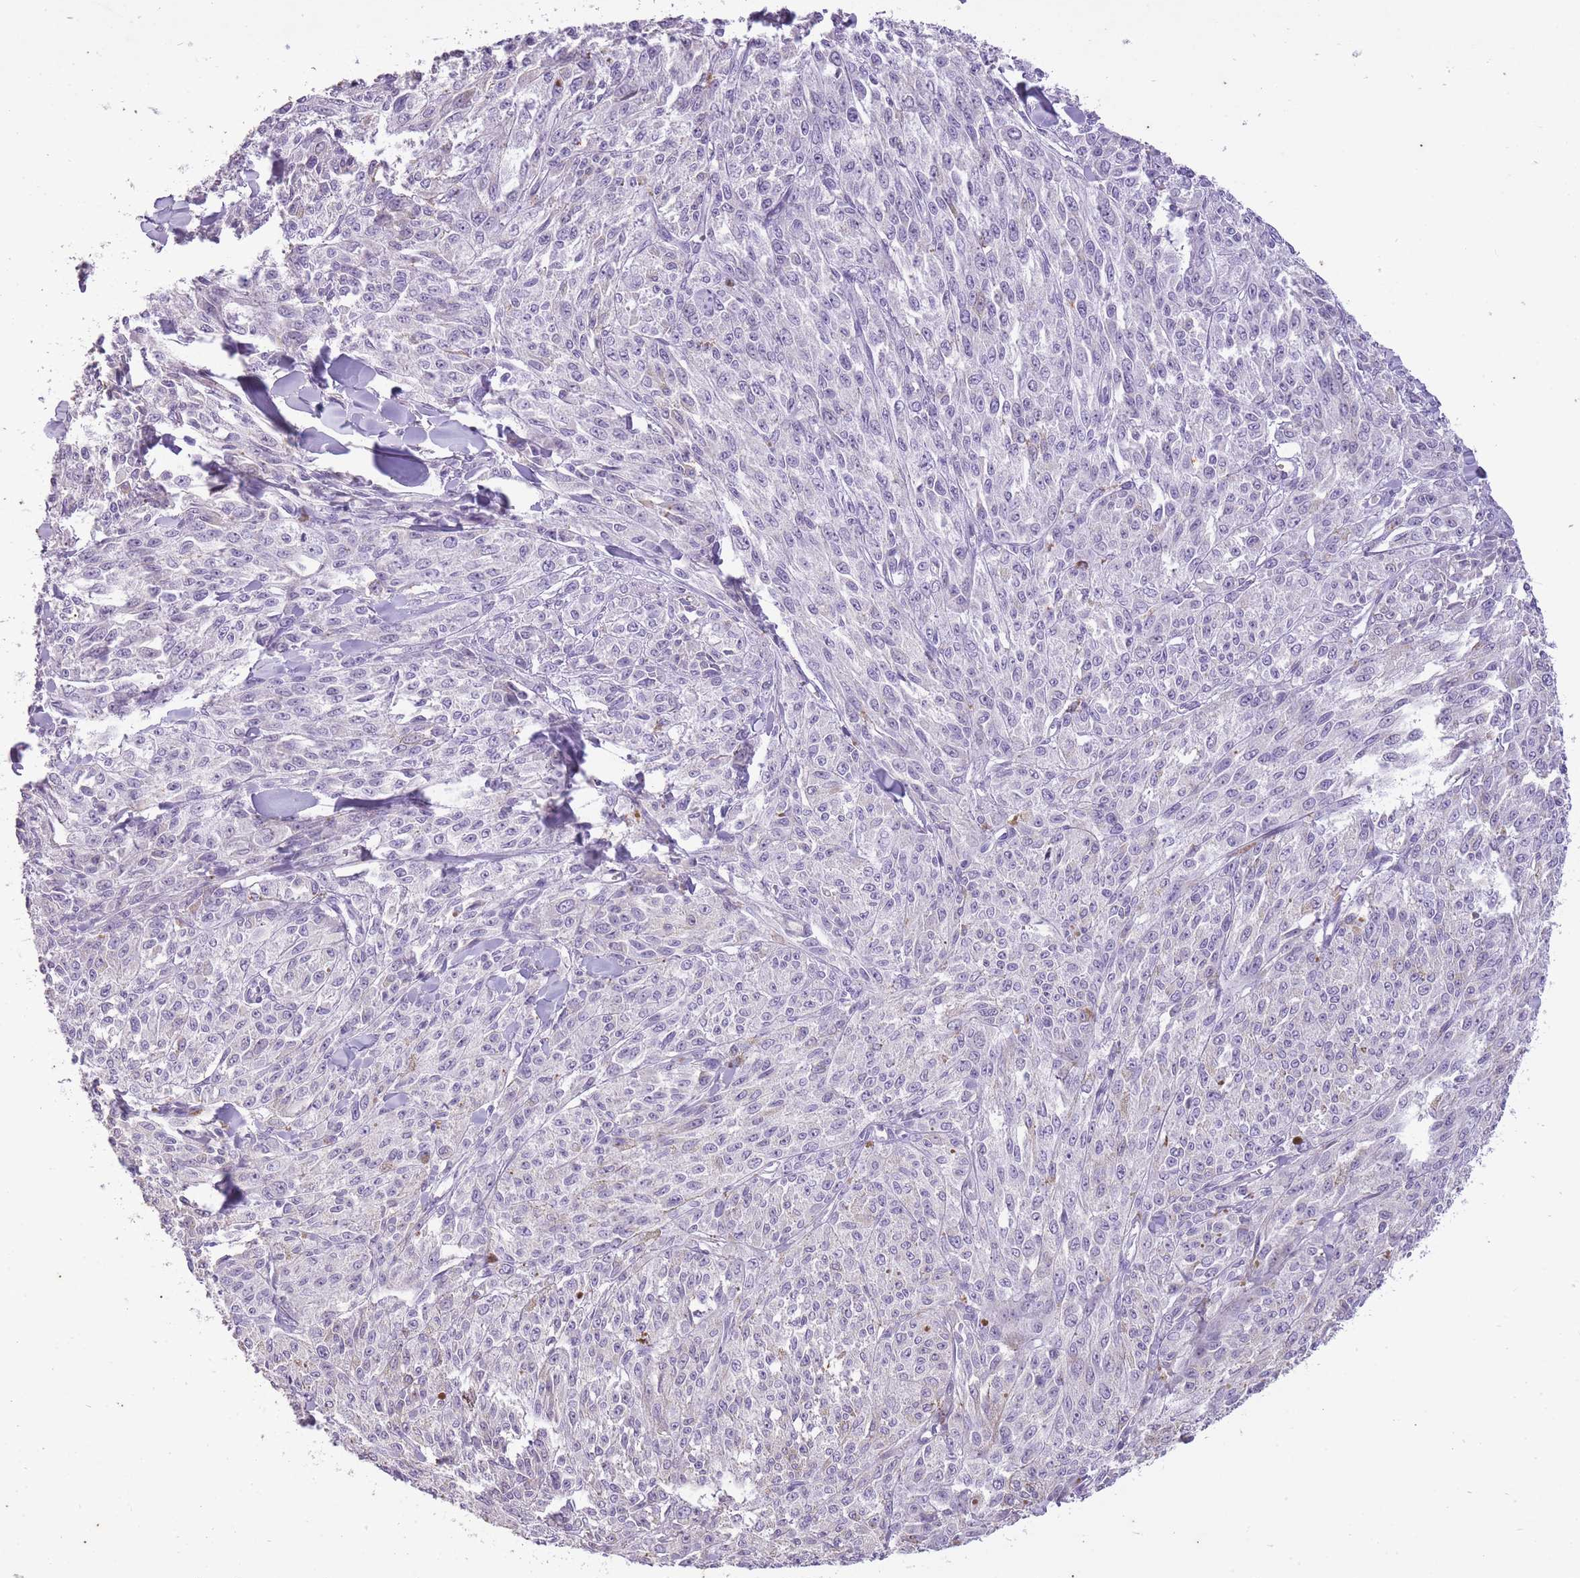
{"staining": {"intensity": "negative", "quantity": "none", "location": "none"}, "tissue": "melanoma", "cell_type": "Tumor cells", "image_type": "cancer", "snomed": [{"axis": "morphology", "description": "Malignant melanoma, NOS"}, {"axis": "topography", "description": "Skin"}], "caption": "Tumor cells show no significant positivity in melanoma.", "gene": "CNTNAP3", "patient": {"sex": "female", "age": 52}}